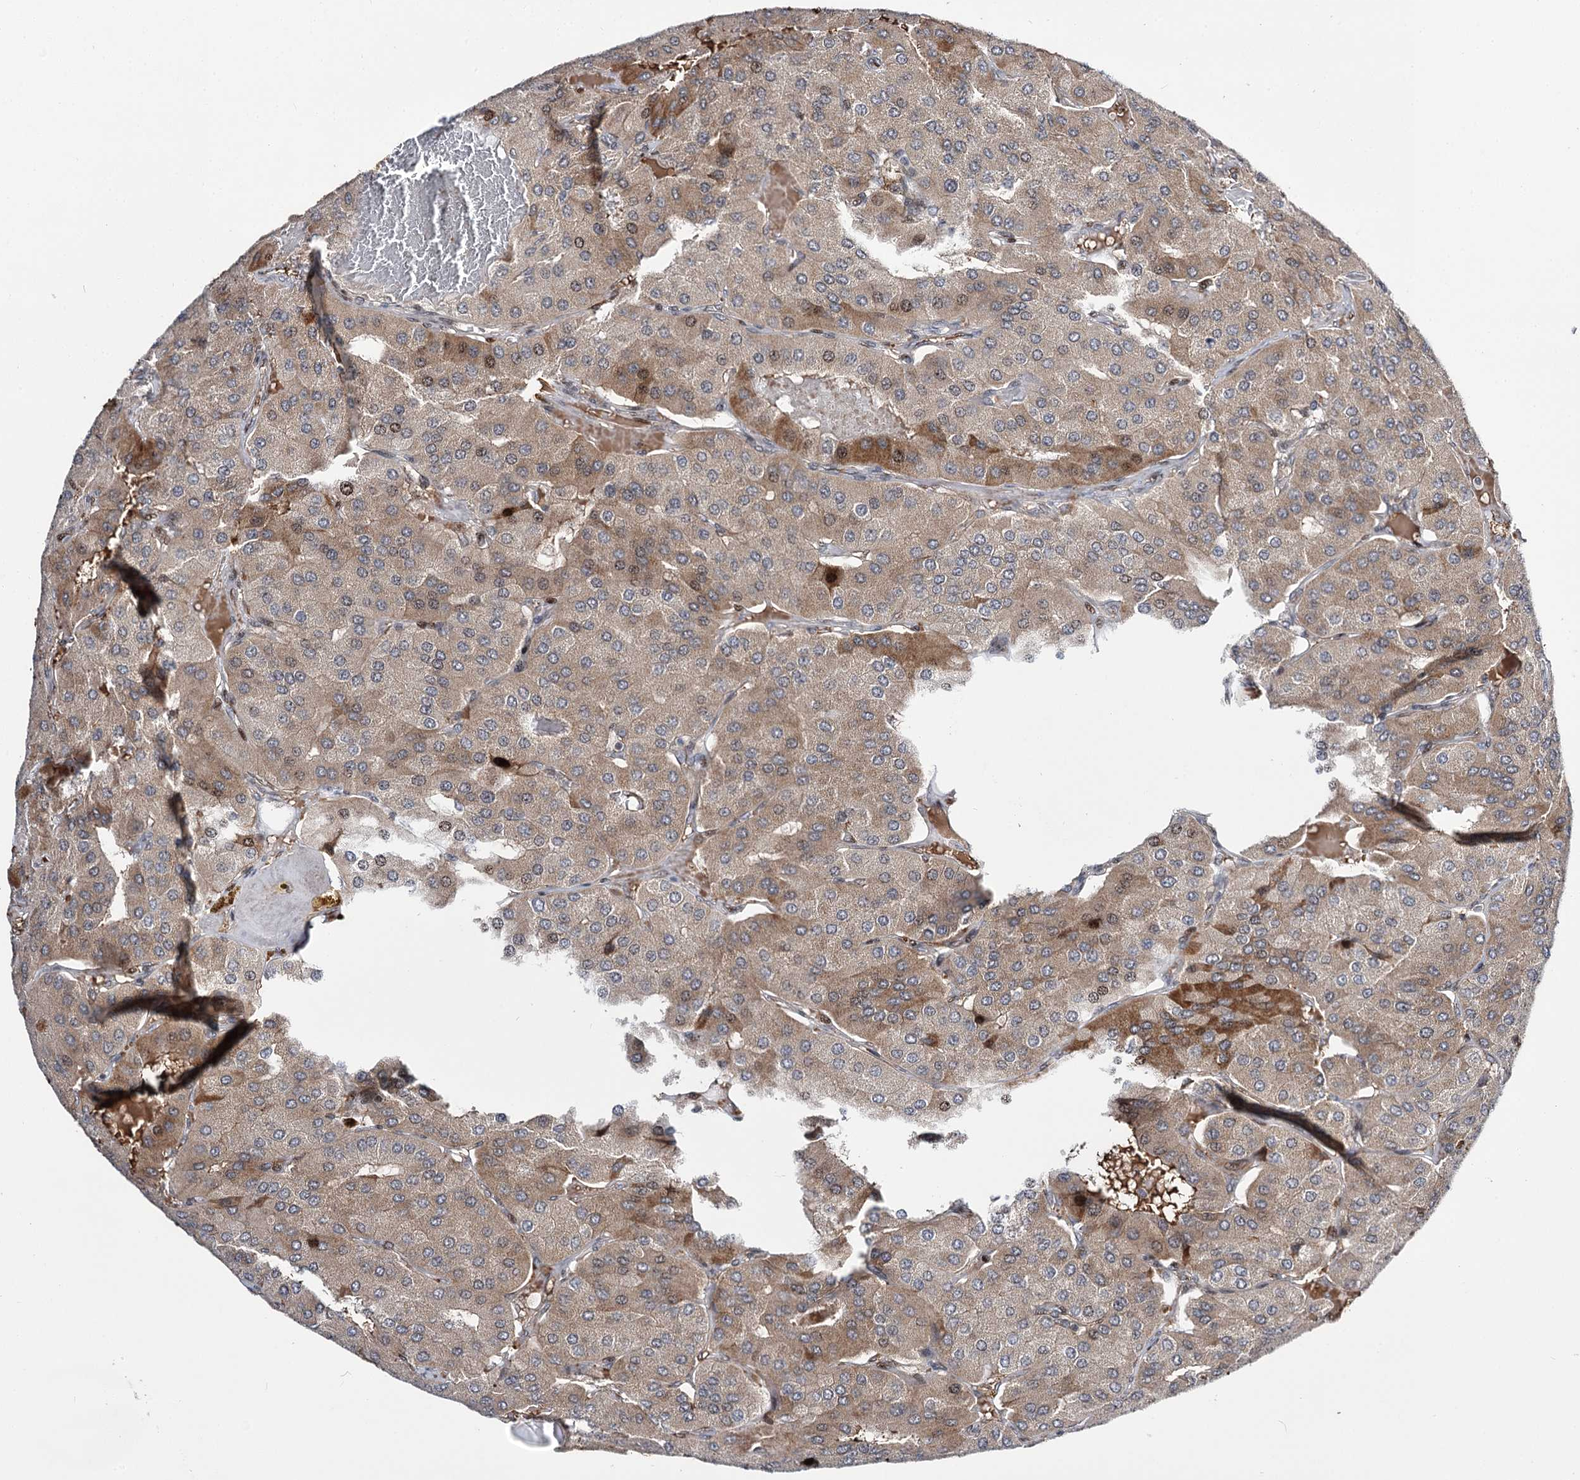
{"staining": {"intensity": "moderate", "quantity": ">75%", "location": "cytoplasmic/membranous,nuclear"}, "tissue": "parathyroid gland", "cell_type": "Glandular cells", "image_type": "normal", "snomed": [{"axis": "morphology", "description": "Normal tissue, NOS"}, {"axis": "morphology", "description": "Adenoma, NOS"}, {"axis": "topography", "description": "Parathyroid gland"}], "caption": "Parathyroid gland stained with IHC displays moderate cytoplasmic/membranous,nuclear expression in about >75% of glandular cells.", "gene": "ITFG2", "patient": {"sex": "female", "age": 86}}